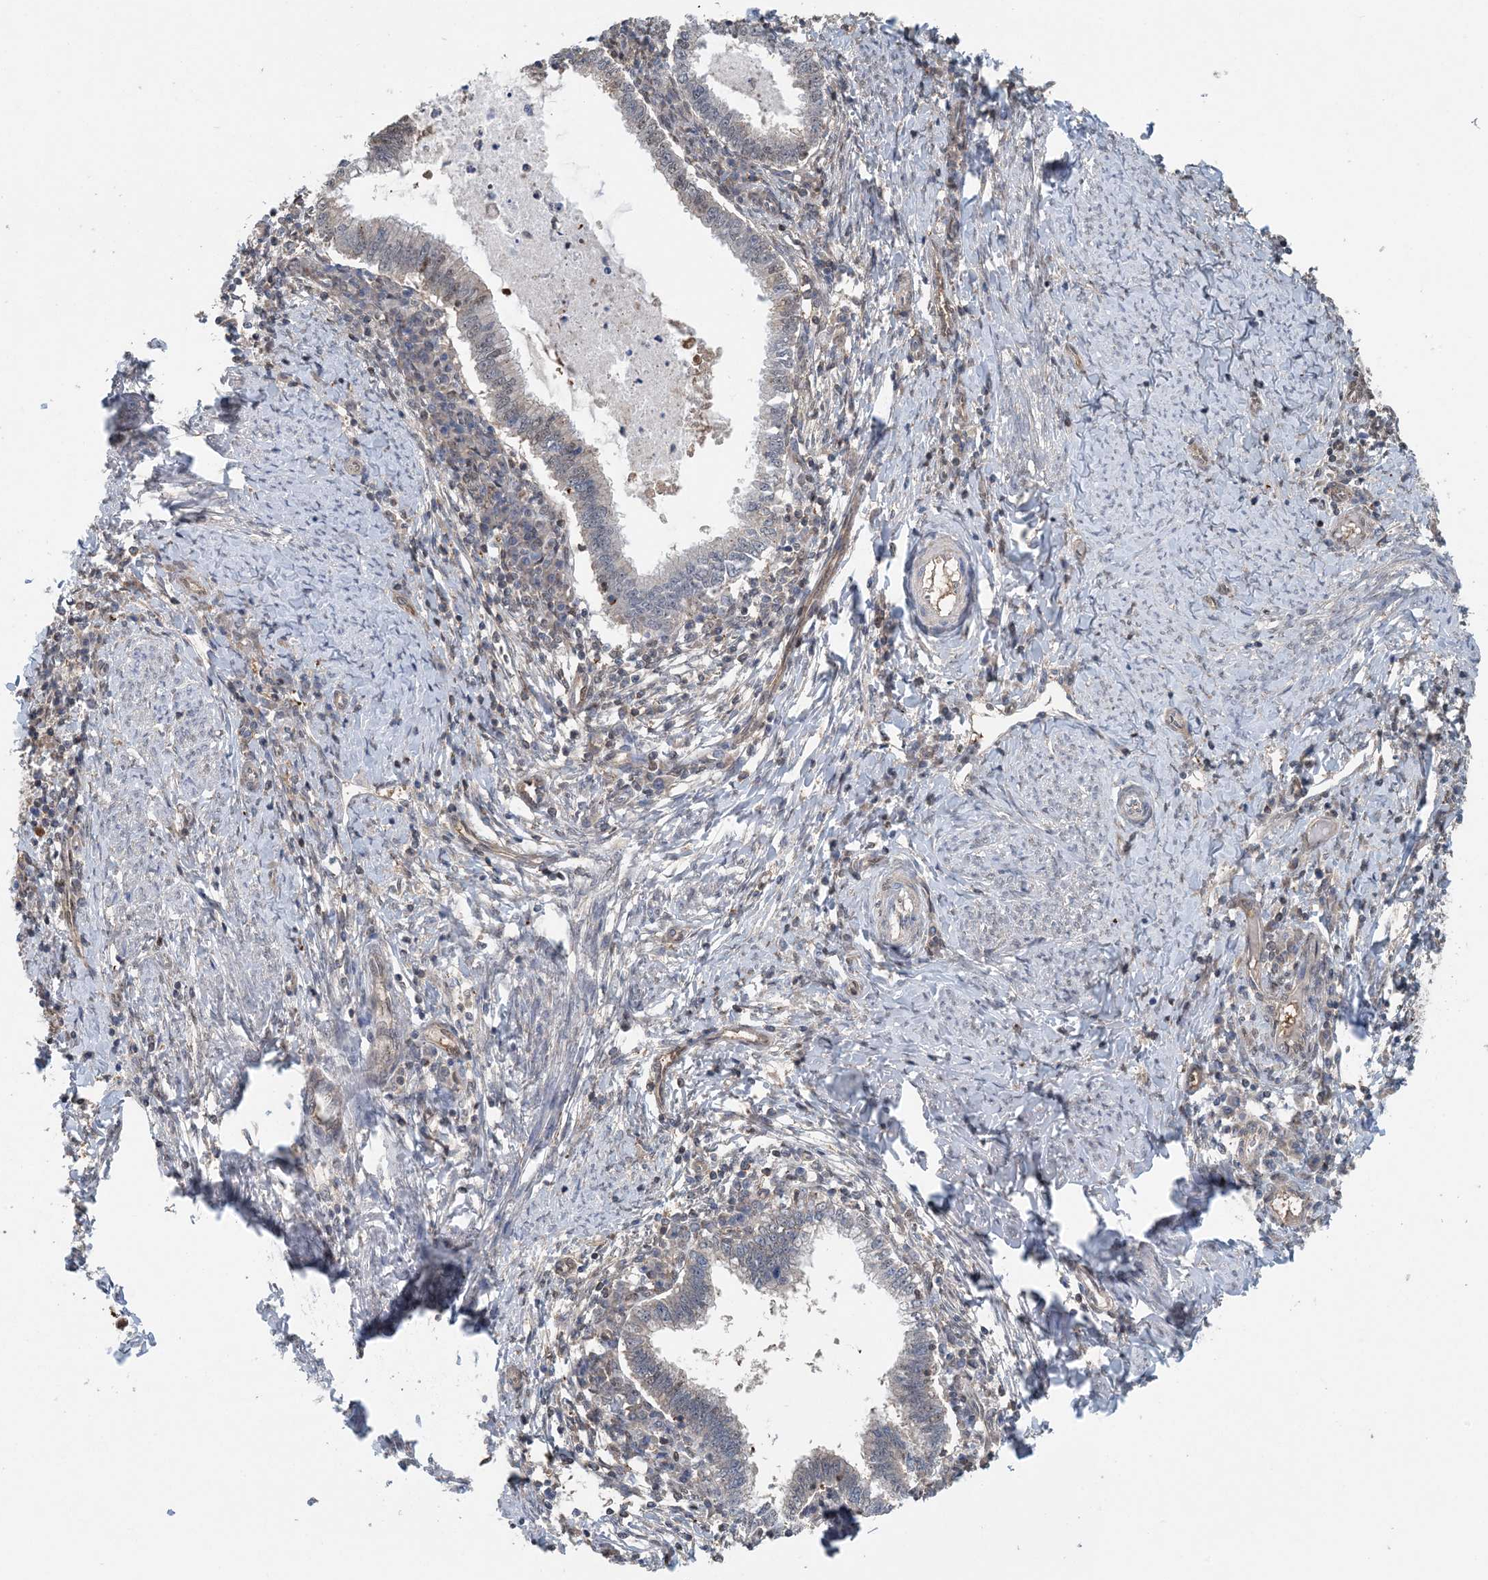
{"staining": {"intensity": "moderate", "quantity": "<25%", "location": "nuclear"}, "tissue": "cervical cancer", "cell_type": "Tumor cells", "image_type": "cancer", "snomed": [{"axis": "morphology", "description": "Adenocarcinoma, NOS"}, {"axis": "topography", "description": "Cervix"}], "caption": "A photomicrograph showing moderate nuclear staining in about <25% of tumor cells in cervical cancer (adenocarcinoma), as visualized by brown immunohistochemical staining.", "gene": "HIKESHI", "patient": {"sex": "female", "age": 36}}